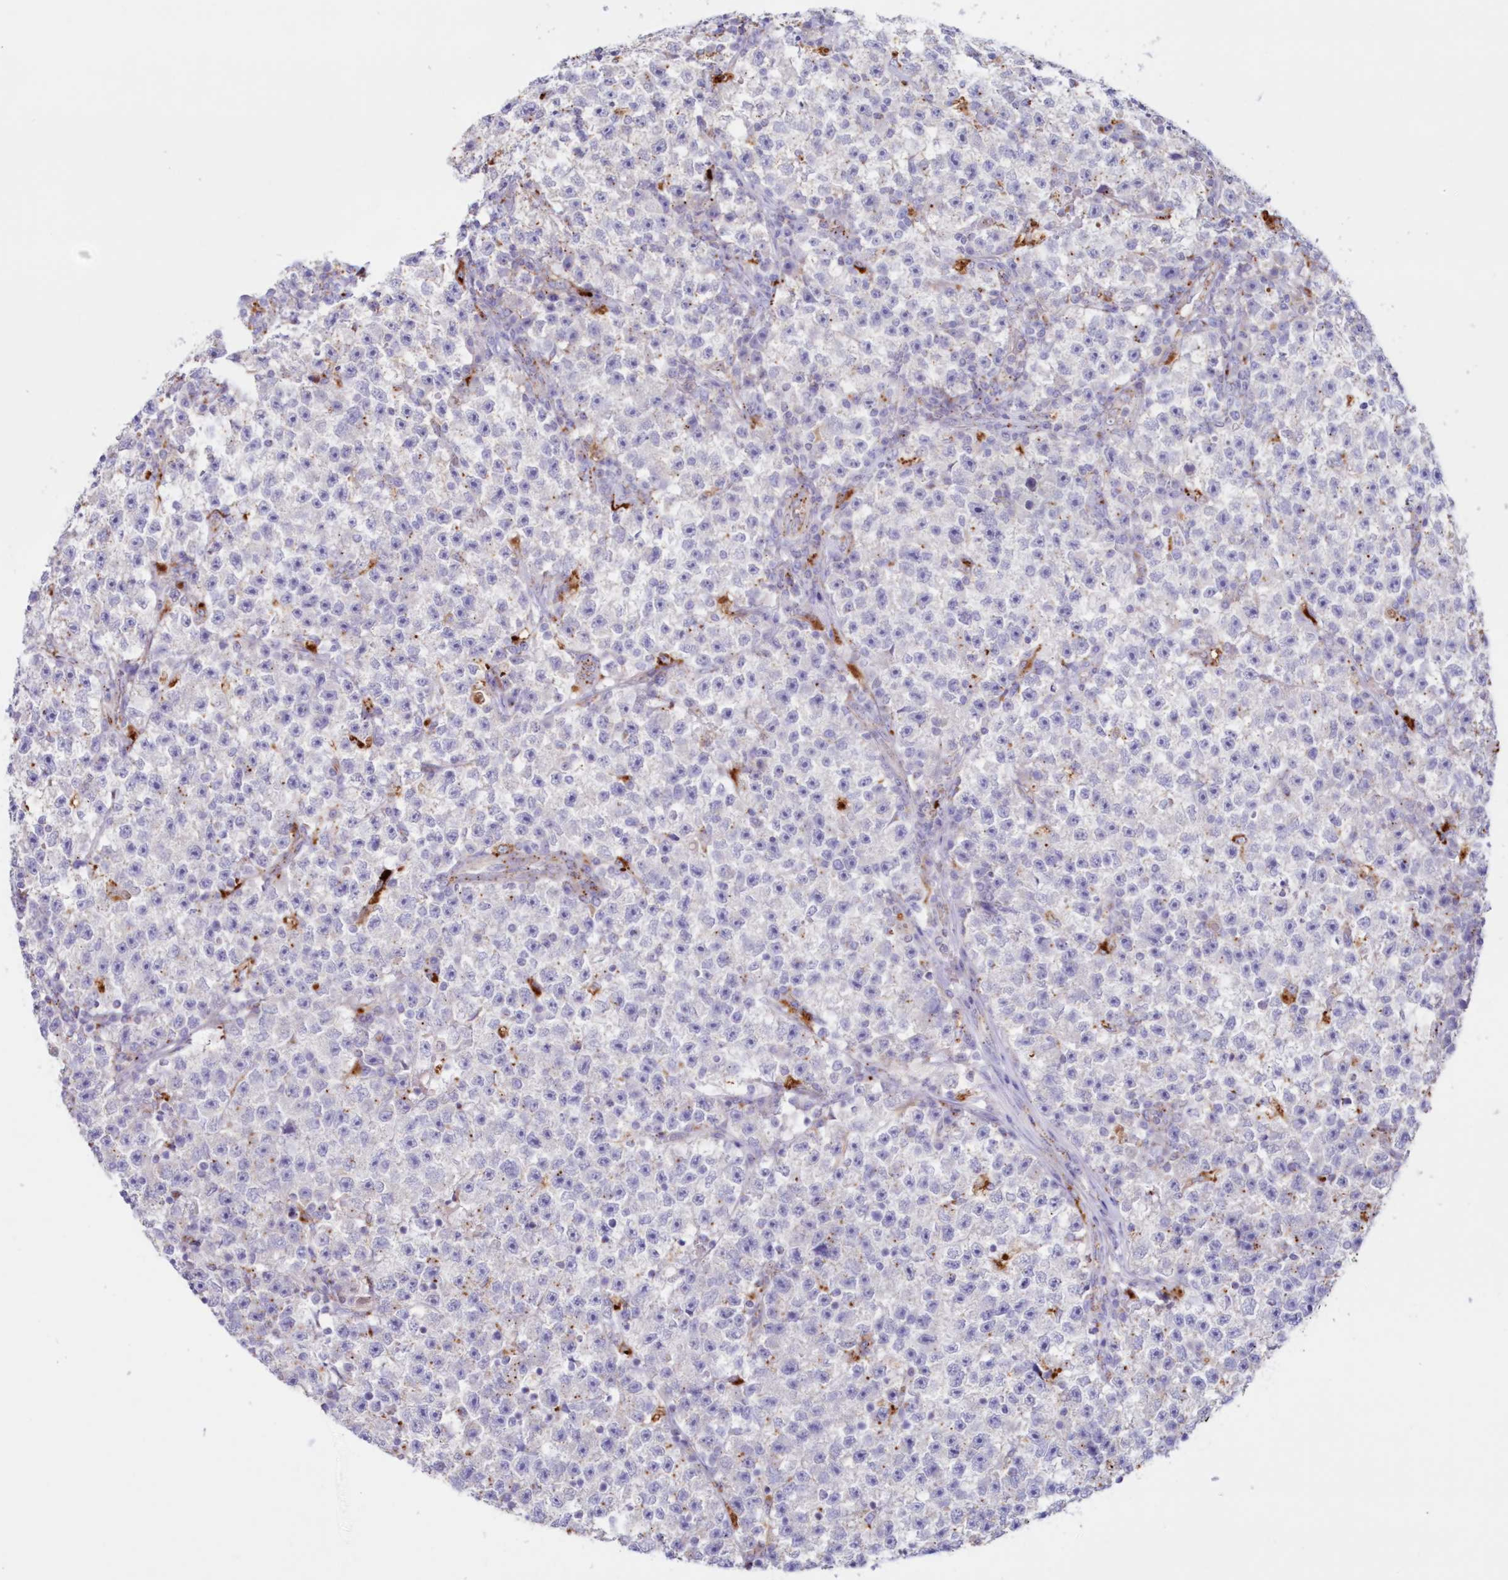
{"staining": {"intensity": "negative", "quantity": "none", "location": "none"}, "tissue": "testis cancer", "cell_type": "Tumor cells", "image_type": "cancer", "snomed": [{"axis": "morphology", "description": "Seminoma, NOS"}, {"axis": "topography", "description": "Testis"}], "caption": "DAB (3,3'-diaminobenzidine) immunohistochemical staining of human testis cancer (seminoma) reveals no significant staining in tumor cells. (DAB (3,3'-diaminobenzidine) immunohistochemistry visualized using brightfield microscopy, high magnification).", "gene": "TPP1", "patient": {"sex": "male", "age": 22}}